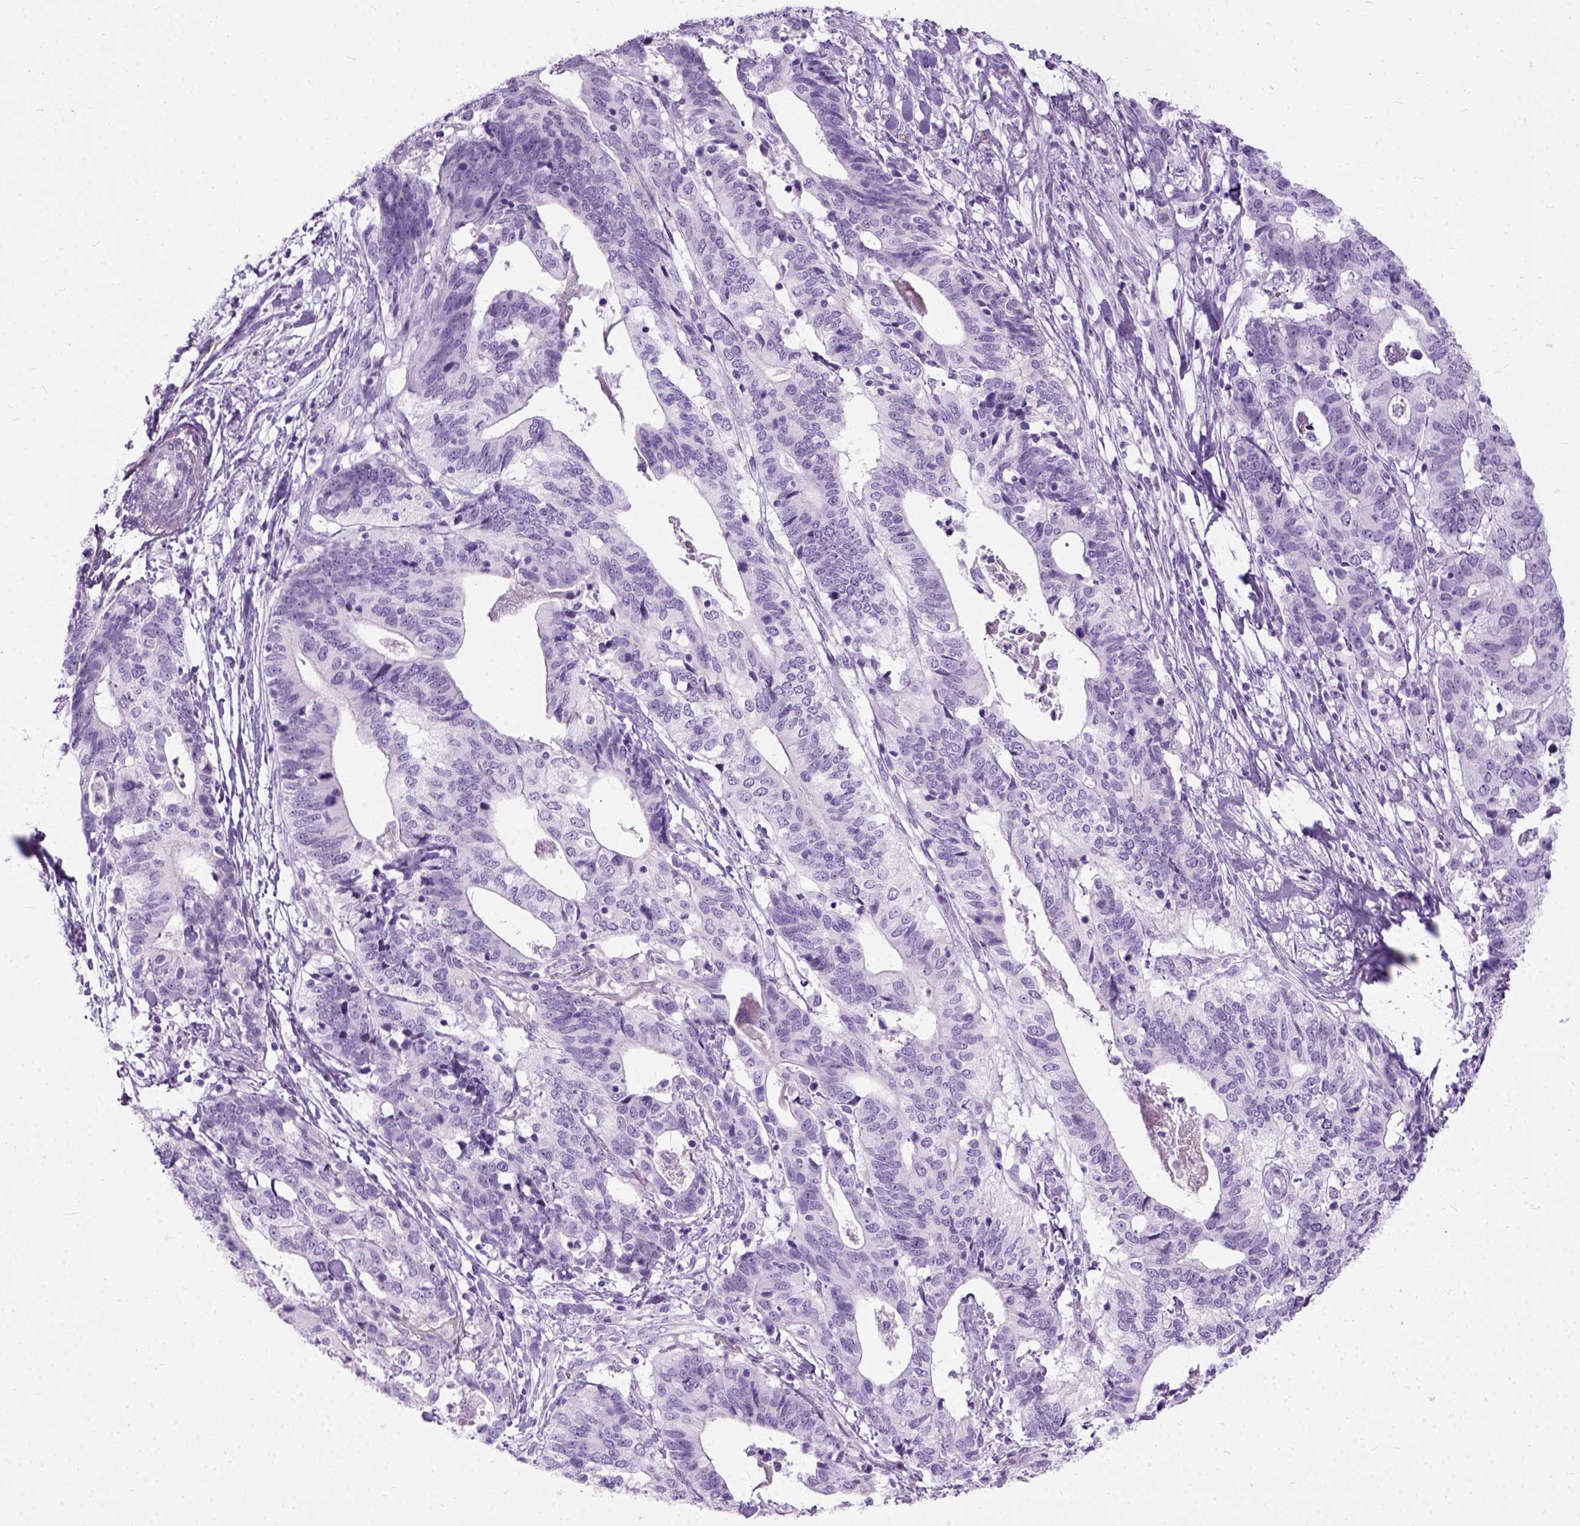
{"staining": {"intensity": "negative", "quantity": "none", "location": "none"}, "tissue": "stomach cancer", "cell_type": "Tumor cells", "image_type": "cancer", "snomed": [{"axis": "morphology", "description": "Adenocarcinoma, NOS"}, {"axis": "topography", "description": "Stomach, upper"}], "caption": "There is no significant staining in tumor cells of adenocarcinoma (stomach).", "gene": "AXDND1", "patient": {"sex": "female", "age": 67}}